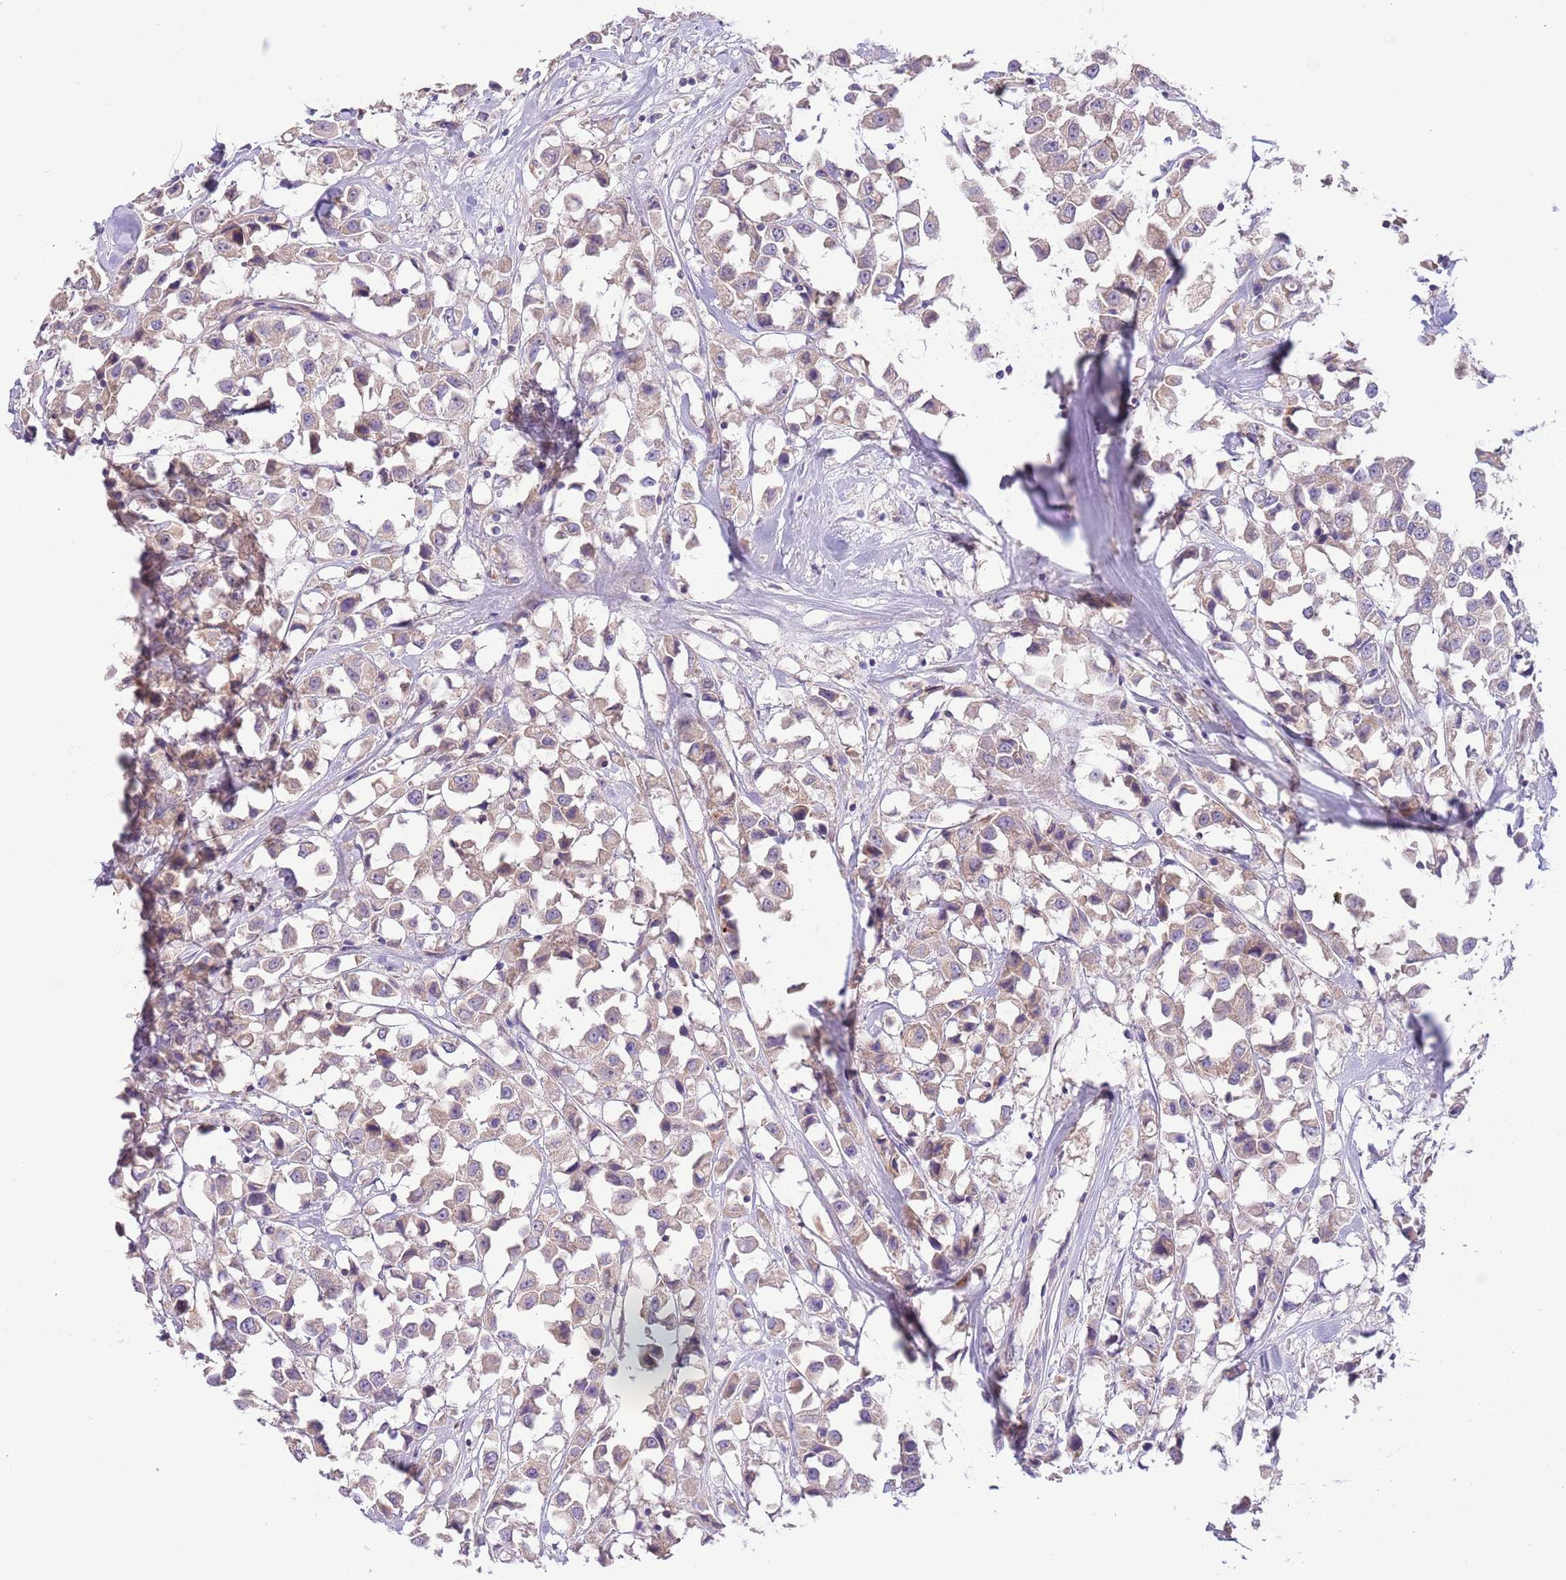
{"staining": {"intensity": "weak", "quantity": "25%-75%", "location": "cytoplasmic/membranous"}, "tissue": "breast cancer", "cell_type": "Tumor cells", "image_type": "cancer", "snomed": [{"axis": "morphology", "description": "Duct carcinoma"}, {"axis": "topography", "description": "Breast"}], "caption": "Breast intraductal carcinoma tissue exhibits weak cytoplasmic/membranous expression in approximately 25%-75% of tumor cells, visualized by immunohistochemistry.", "gene": "ZNF658", "patient": {"sex": "female", "age": 61}}